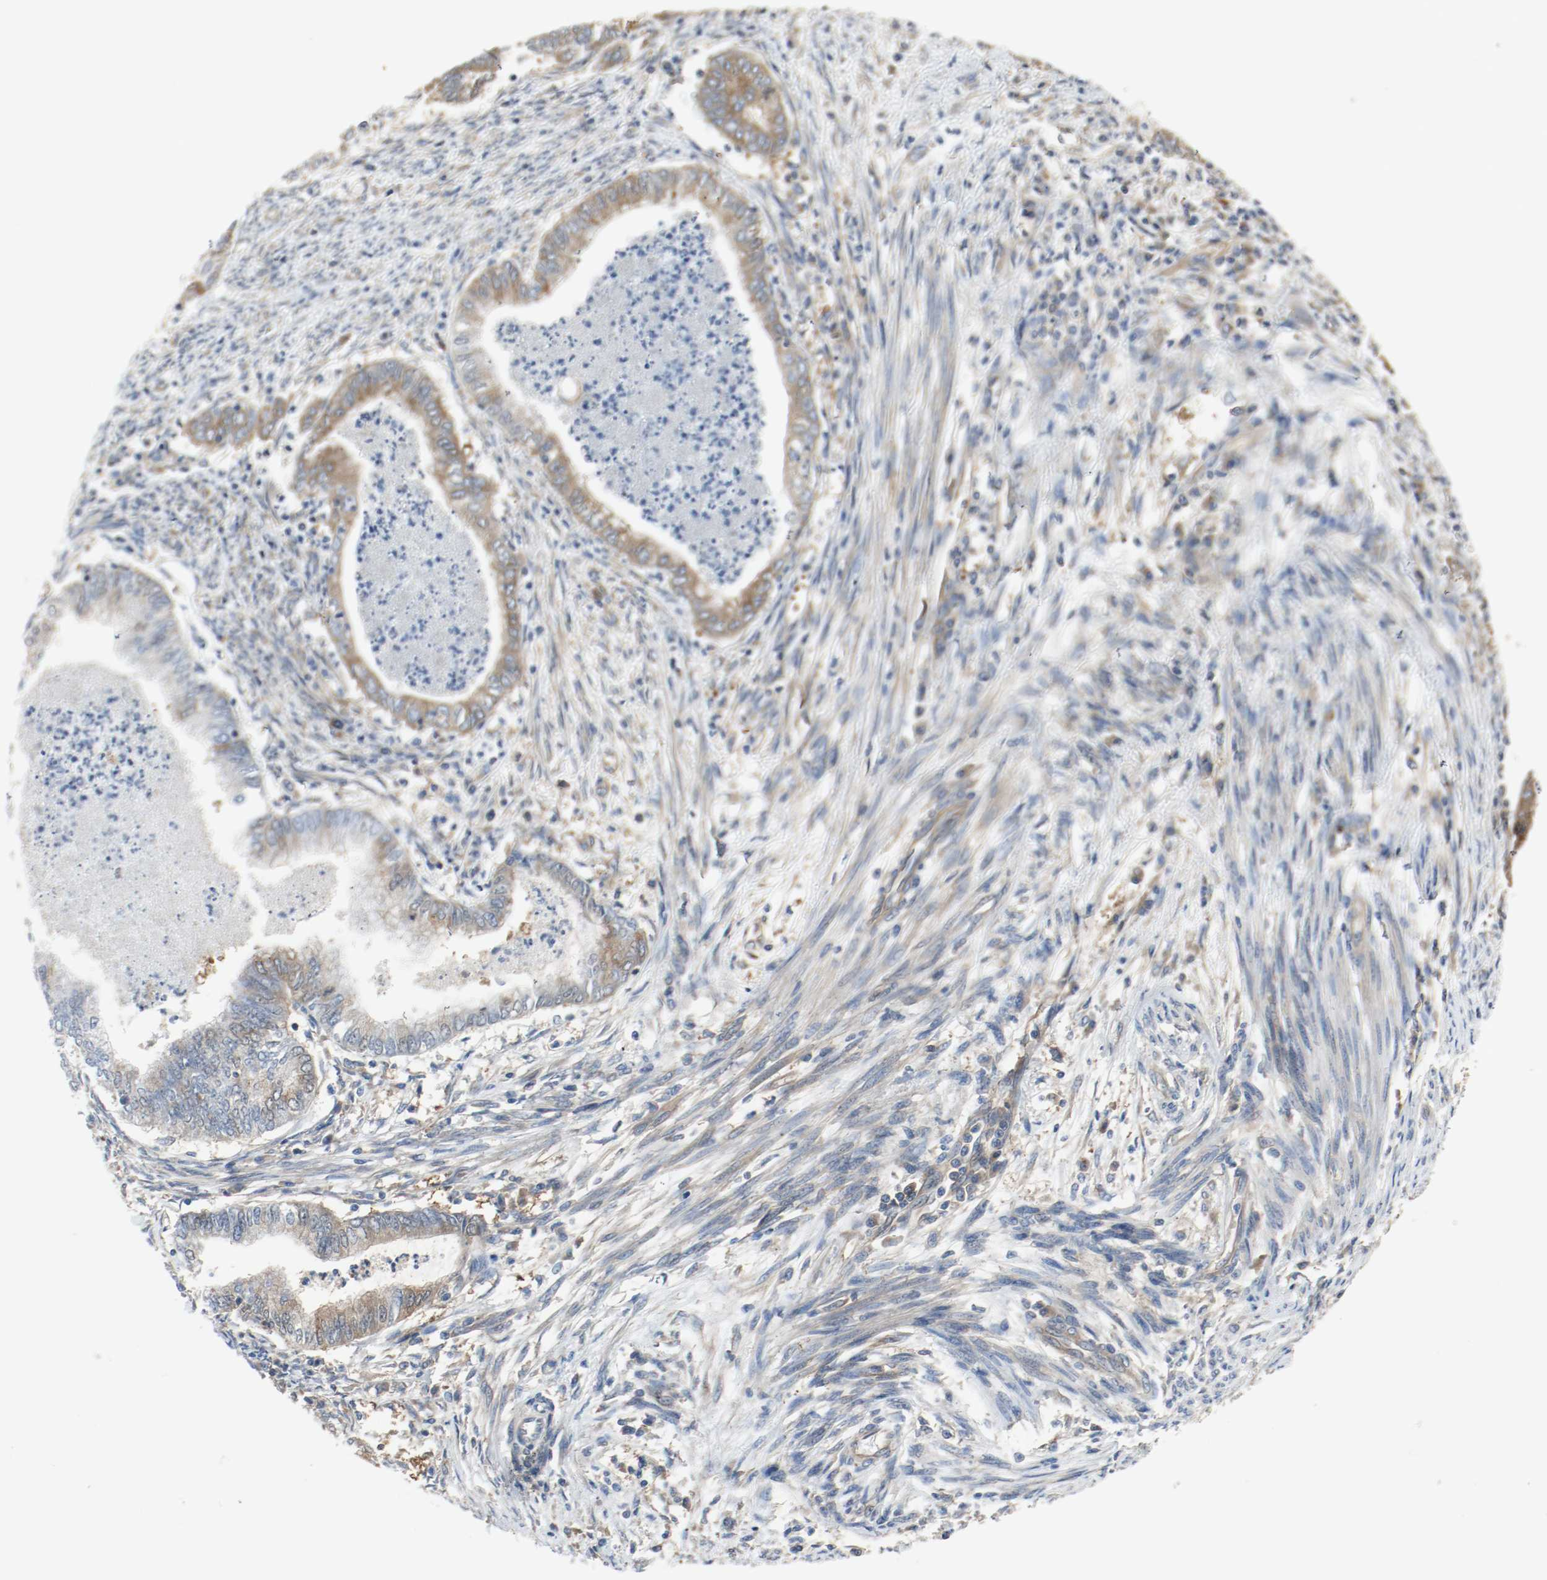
{"staining": {"intensity": "moderate", "quantity": "25%-75%", "location": "cytoplasmic/membranous"}, "tissue": "endometrial cancer", "cell_type": "Tumor cells", "image_type": "cancer", "snomed": [{"axis": "morphology", "description": "Adenocarcinoma, NOS"}, {"axis": "topography", "description": "Endometrium"}], "caption": "Immunohistochemistry (IHC) histopathology image of neoplastic tissue: adenocarcinoma (endometrial) stained using IHC shows medium levels of moderate protein expression localized specifically in the cytoplasmic/membranous of tumor cells, appearing as a cytoplasmic/membranous brown color.", "gene": "HGS", "patient": {"sex": "female", "age": 79}}